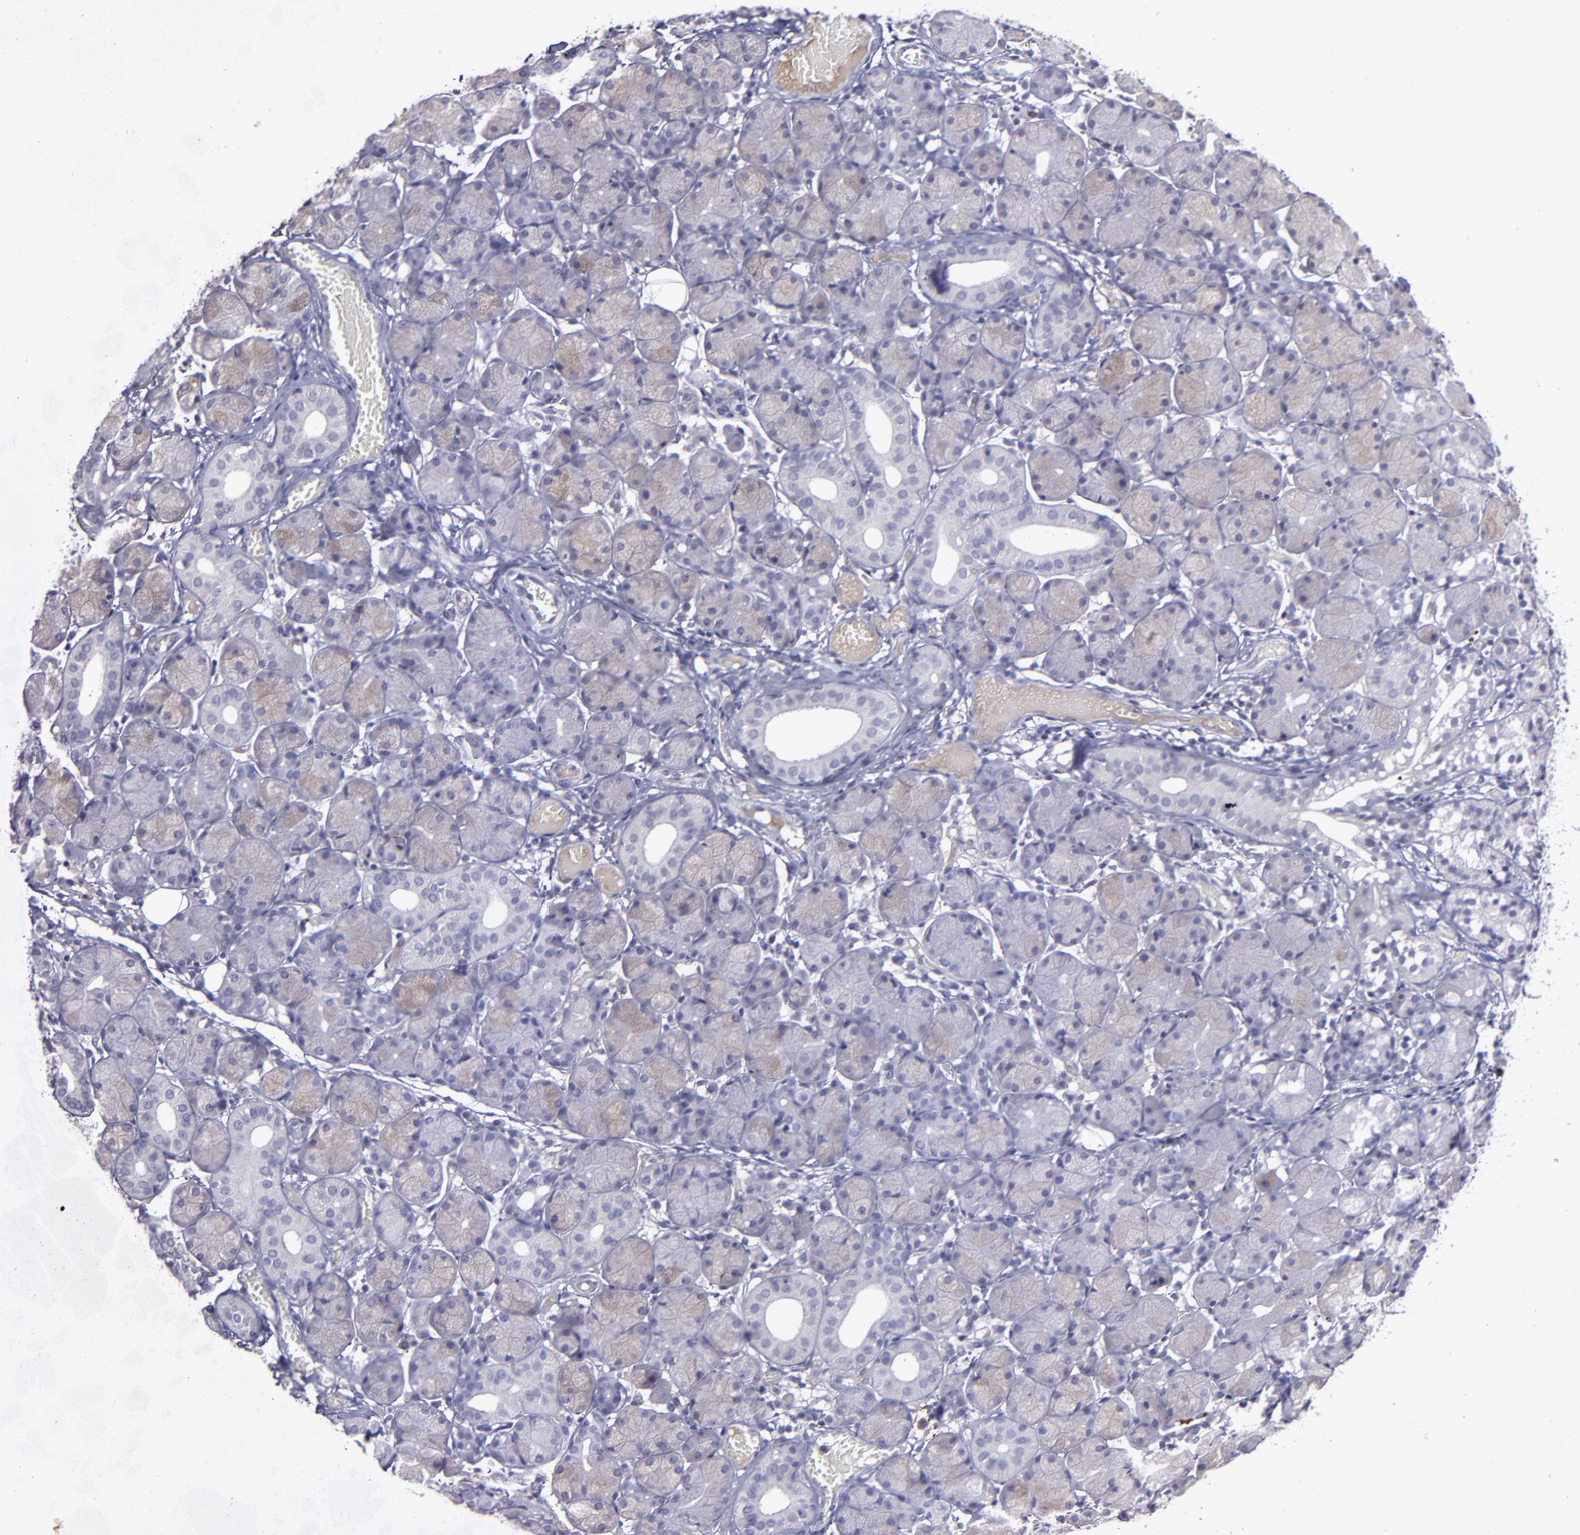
{"staining": {"intensity": "weak", "quantity": "25%-75%", "location": "cytoplasmic/membranous"}, "tissue": "salivary gland", "cell_type": "Glandular cells", "image_type": "normal", "snomed": [{"axis": "morphology", "description": "Normal tissue, NOS"}, {"axis": "topography", "description": "Salivary gland"}], "caption": "Salivary gland stained with immunohistochemistry shows weak cytoplasmic/membranous expression in approximately 25%-75% of glandular cells. (DAB (3,3'-diaminobenzidine) IHC with brightfield microscopy, high magnification).", "gene": "MASP1", "patient": {"sex": "female", "age": 24}}